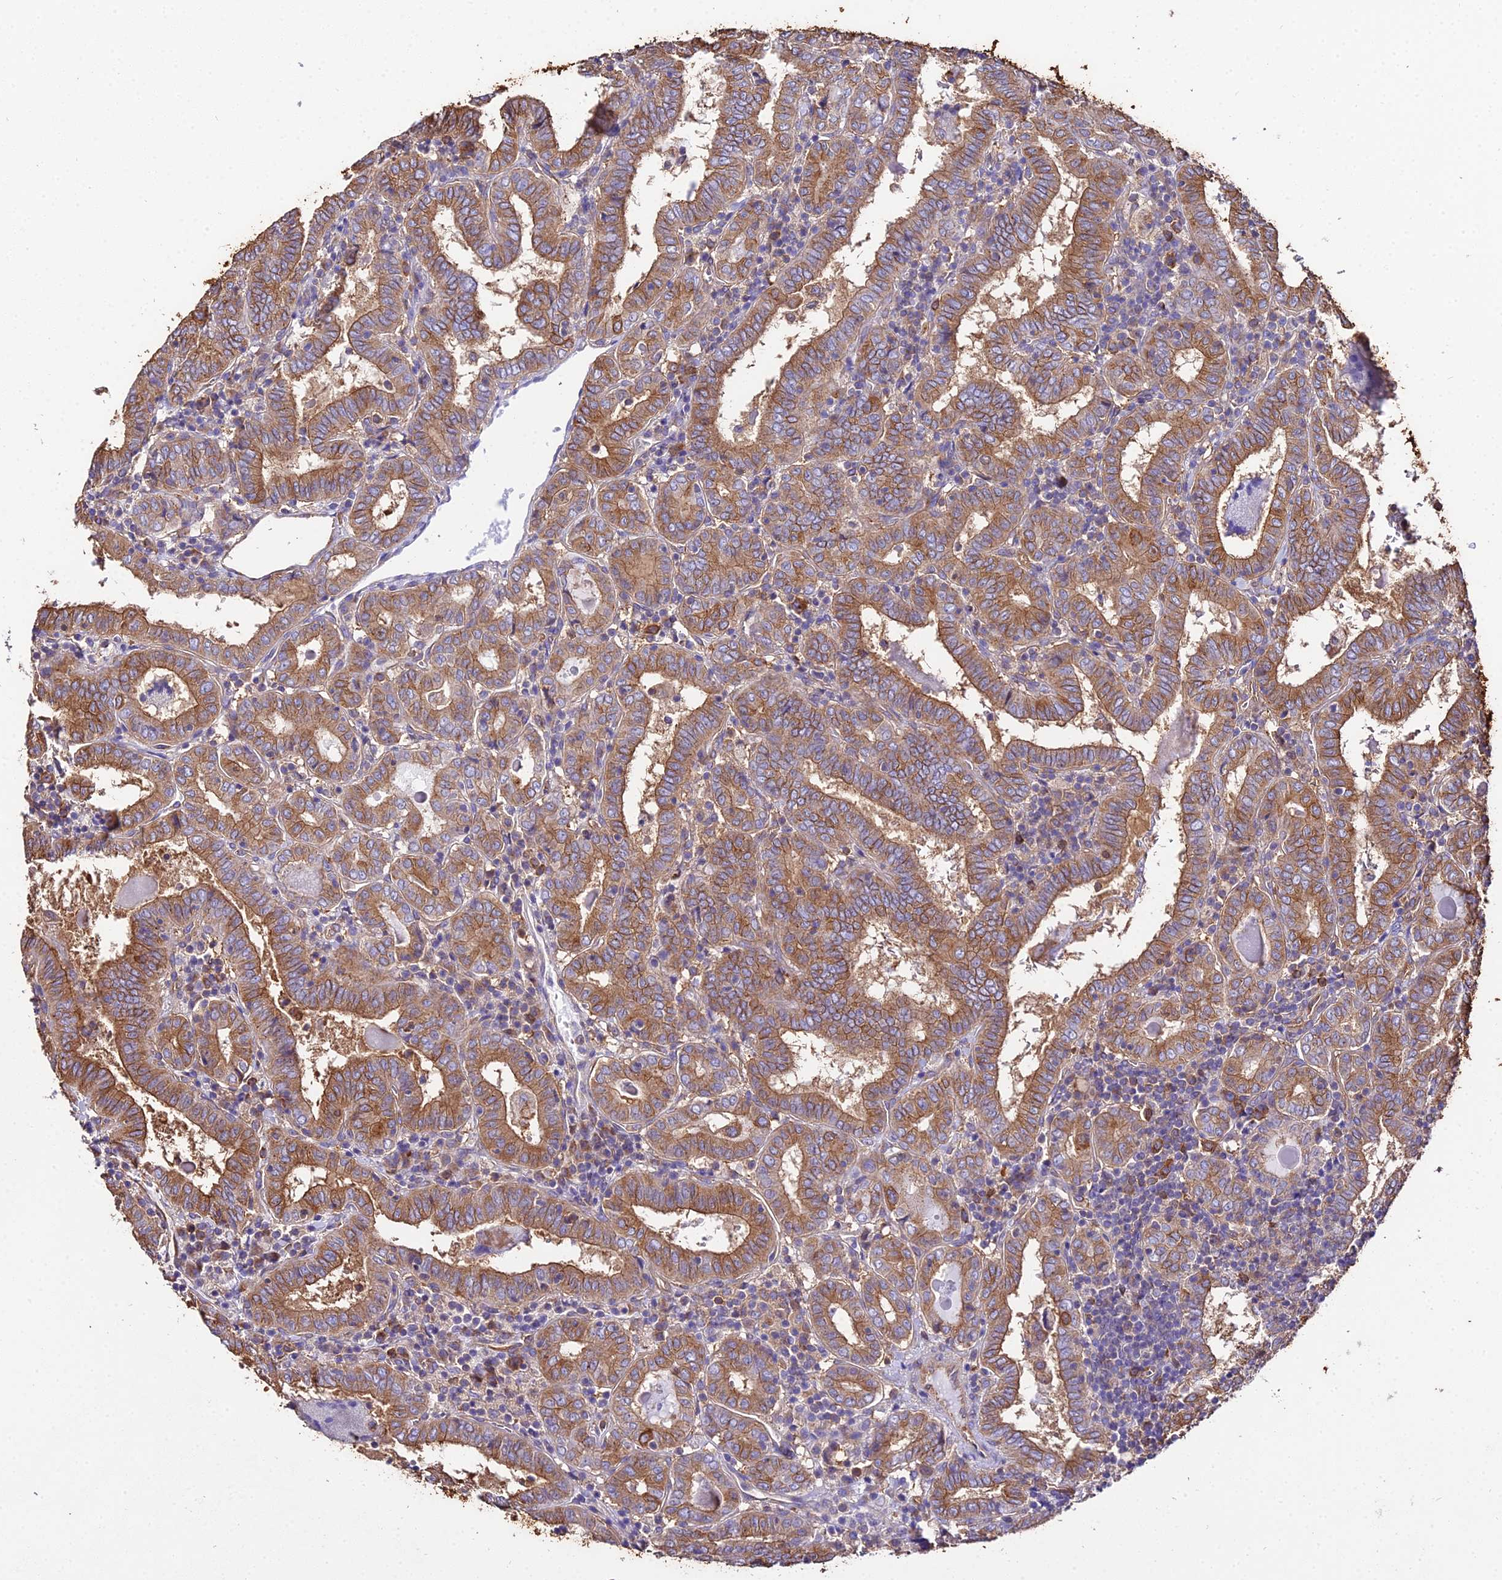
{"staining": {"intensity": "moderate", "quantity": ">75%", "location": "cytoplasmic/membranous"}, "tissue": "thyroid cancer", "cell_type": "Tumor cells", "image_type": "cancer", "snomed": [{"axis": "morphology", "description": "Papillary adenocarcinoma, NOS"}, {"axis": "topography", "description": "Thyroid gland"}], "caption": "A micrograph showing moderate cytoplasmic/membranous positivity in about >75% of tumor cells in thyroid cancer (papillary adenocarcinoma), as visualized by brown immunohistochemical staining.", "gene": "TUBA3D", "patient": {"sex": "female", "age": 72}}